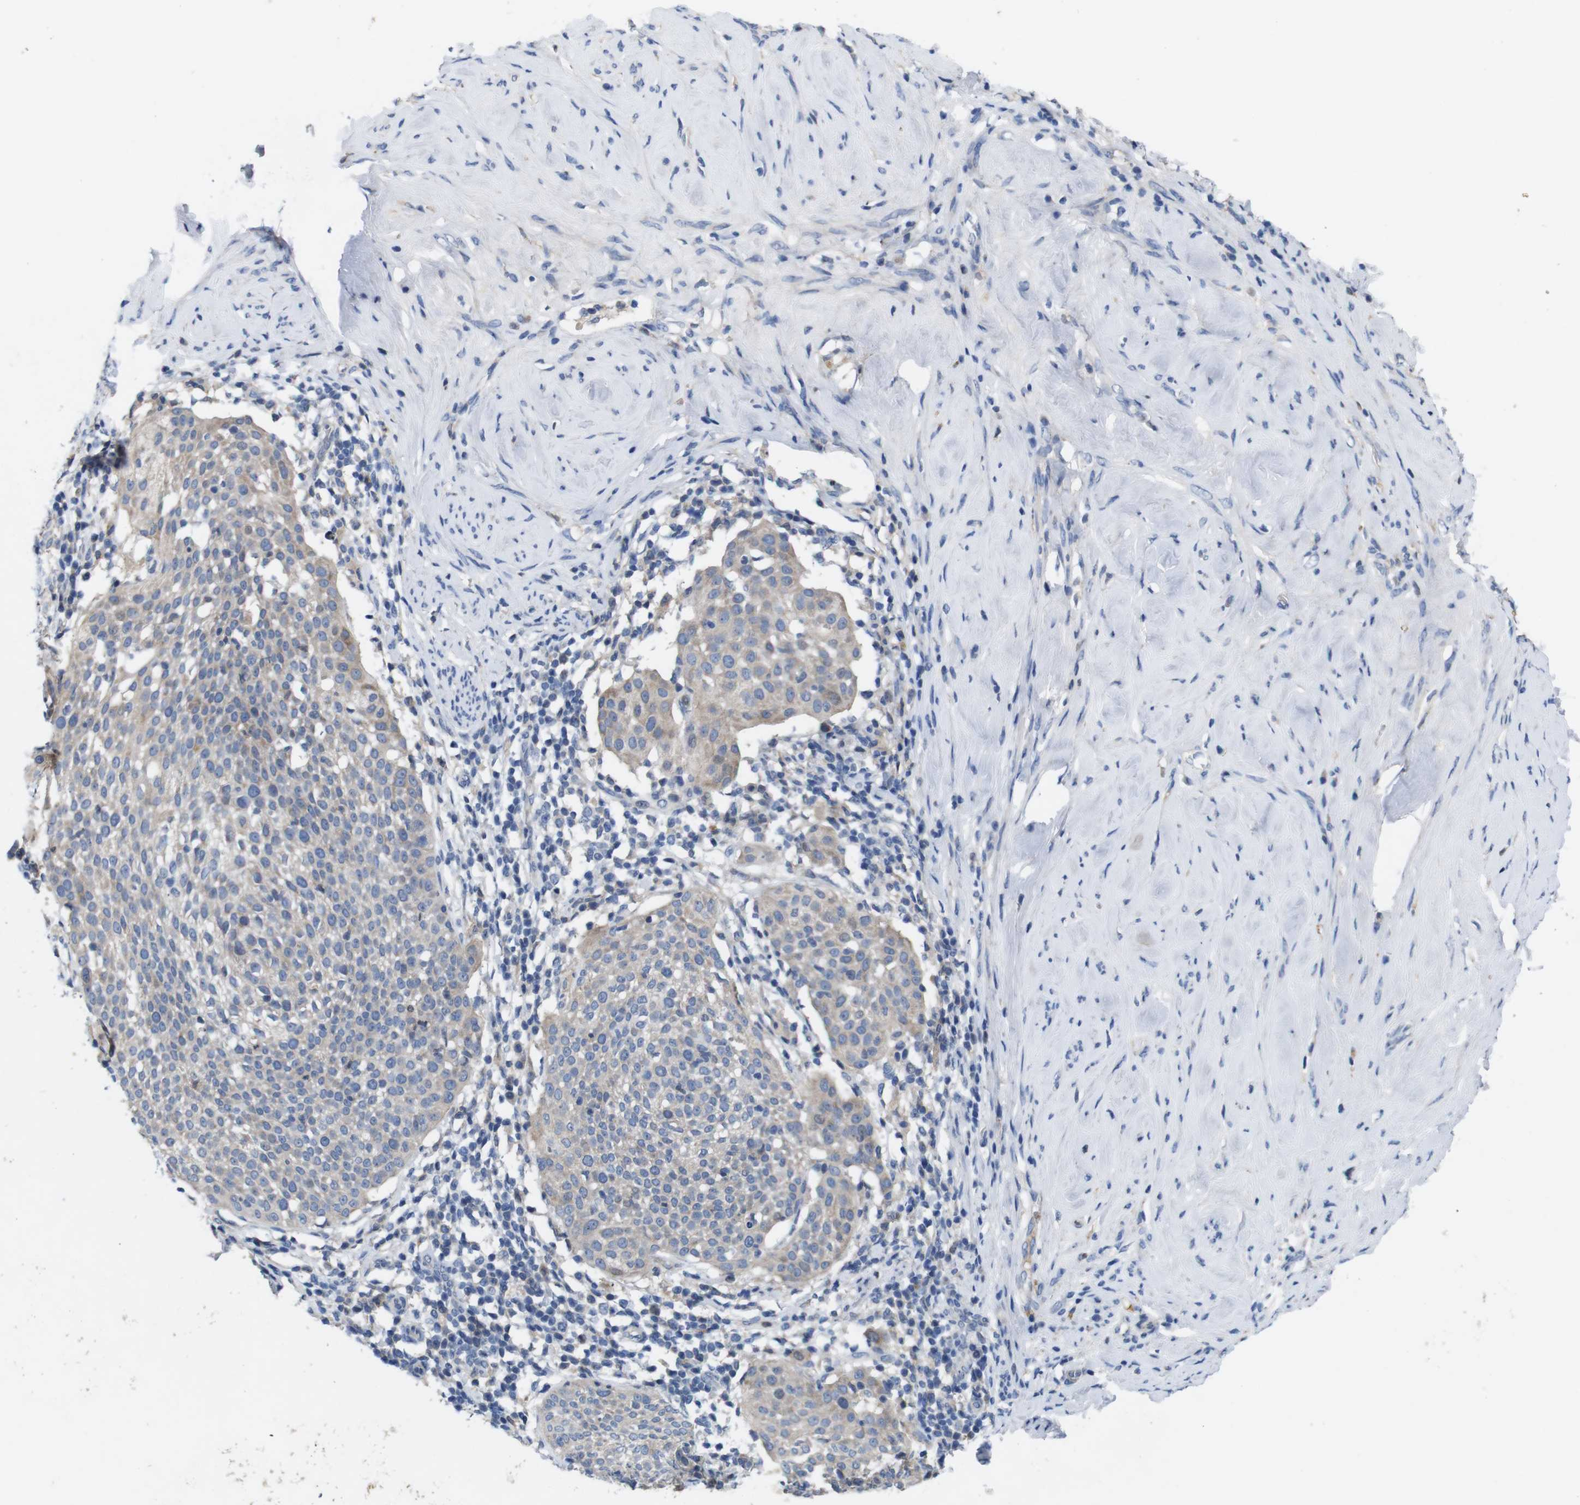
{"staining": {"intensity": "weak", "quantity": ">75%", "location": "cytoplasmic/membranous"}, "tissue": "cervical cancer", "cell_type": "Tumor cells", "image_type": "cancer", "snomed": [{"axis": "morphology", "description": "Squamous cell carcinoma, NOS"}, {"axis": "topography", "description": "Cervix"}], "caption": "Protein staining of squamous cell carcinoma (cervical) tissue displays weak cytoplasmic/membranous positivity in about >75% of tumor cells.", "gene": "C1RL", "patient": {"sex": "female", "age": 51}}